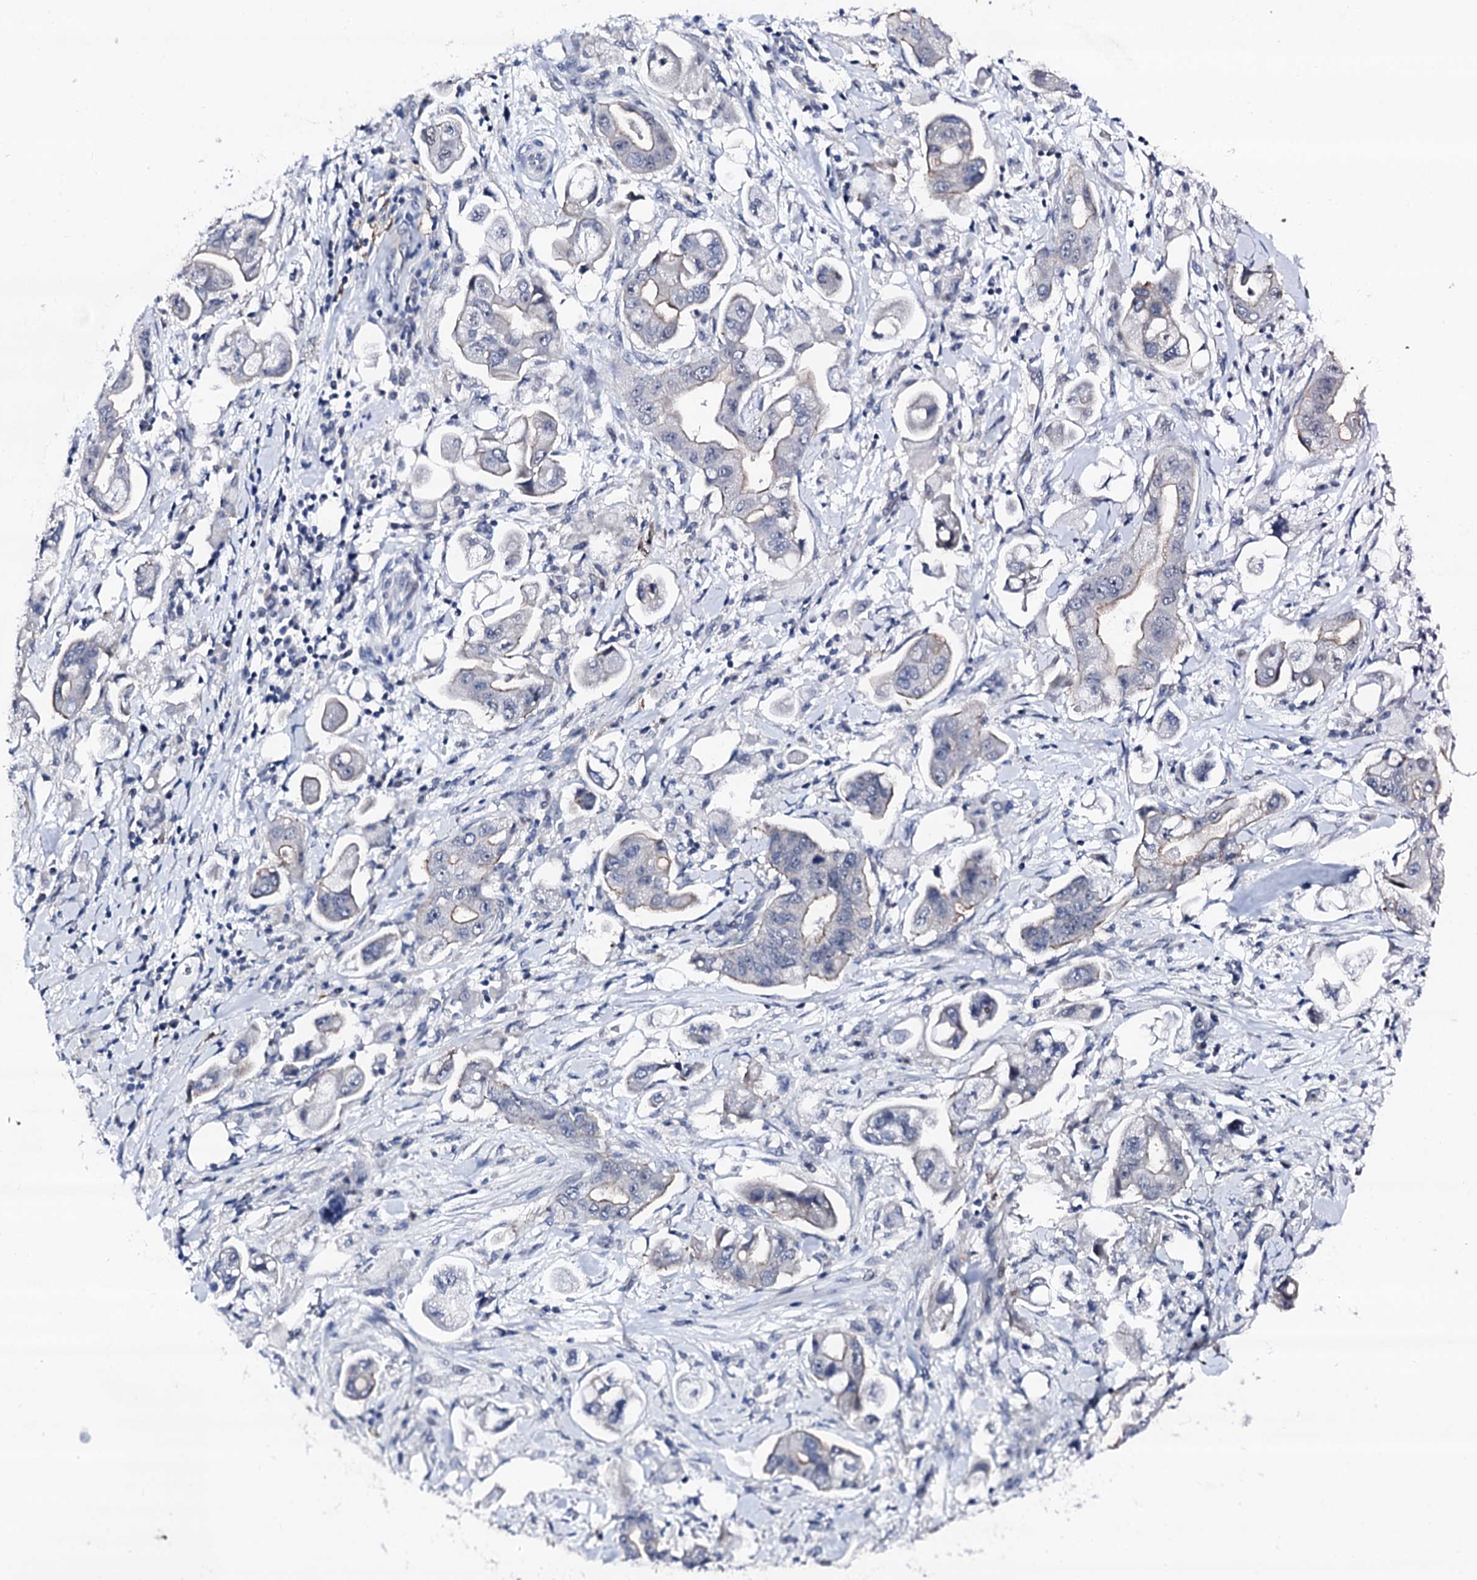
{"staining": {"intensity": "negative", "quantity": "none", "location": "none"}, "tissue": "stomach cancer", "cell_type": "Tumor cells", "image_type": "cancer", "snomed": [{"axis": "morphology", "description": "Adenocarcinoma, NOS"}, {"axis": "topography", "description": "Stomach"}], "caption": "This is an immunohistochemistry (IHC) photomicrograph of human stomach cancer (adenocarcinoma). There is no expression in tumor cells.", "gene": "TRAFD1", "patient": {"sex": "male", "age": 62}}